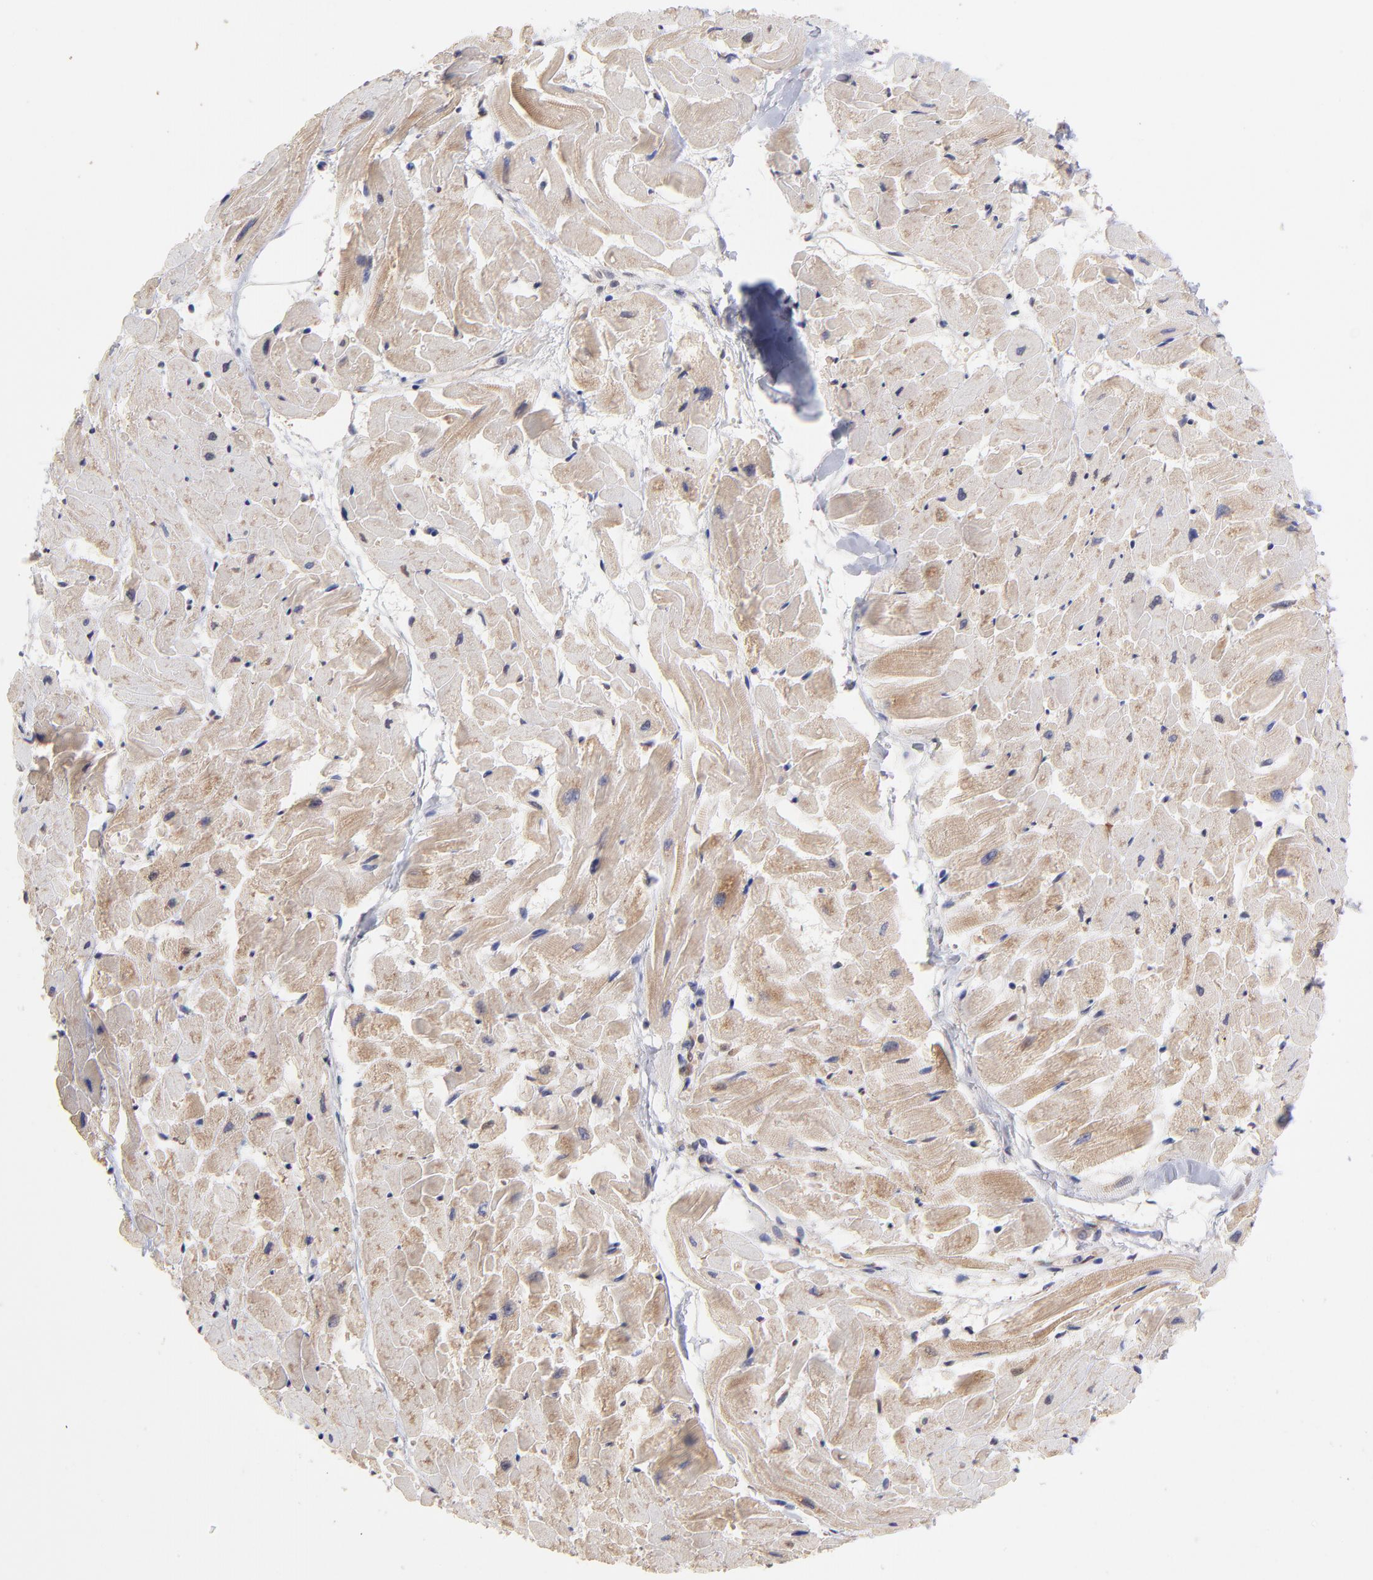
{"staining": {"intensity": "moderate", "quantity": "25%-75%", "location": "cytoplasmic/membranous"}, "tissue": "heart muscle", "cell_type": "Cardiomyocytes", "image_type": "normal", "snomed": [{"axis": "morphology", "description": "Normal tissue, NOS"}, {"axis": "topography", "description": "Heart"}], "caption": "Moderate cytoplasmic/membranous positivity for a protein is identified in about 25%-75% of cardiomyocytes of normal heart muscle using IHC.", "gene": "UBE2H", "patient": {"sex": "female", "age": 19}}